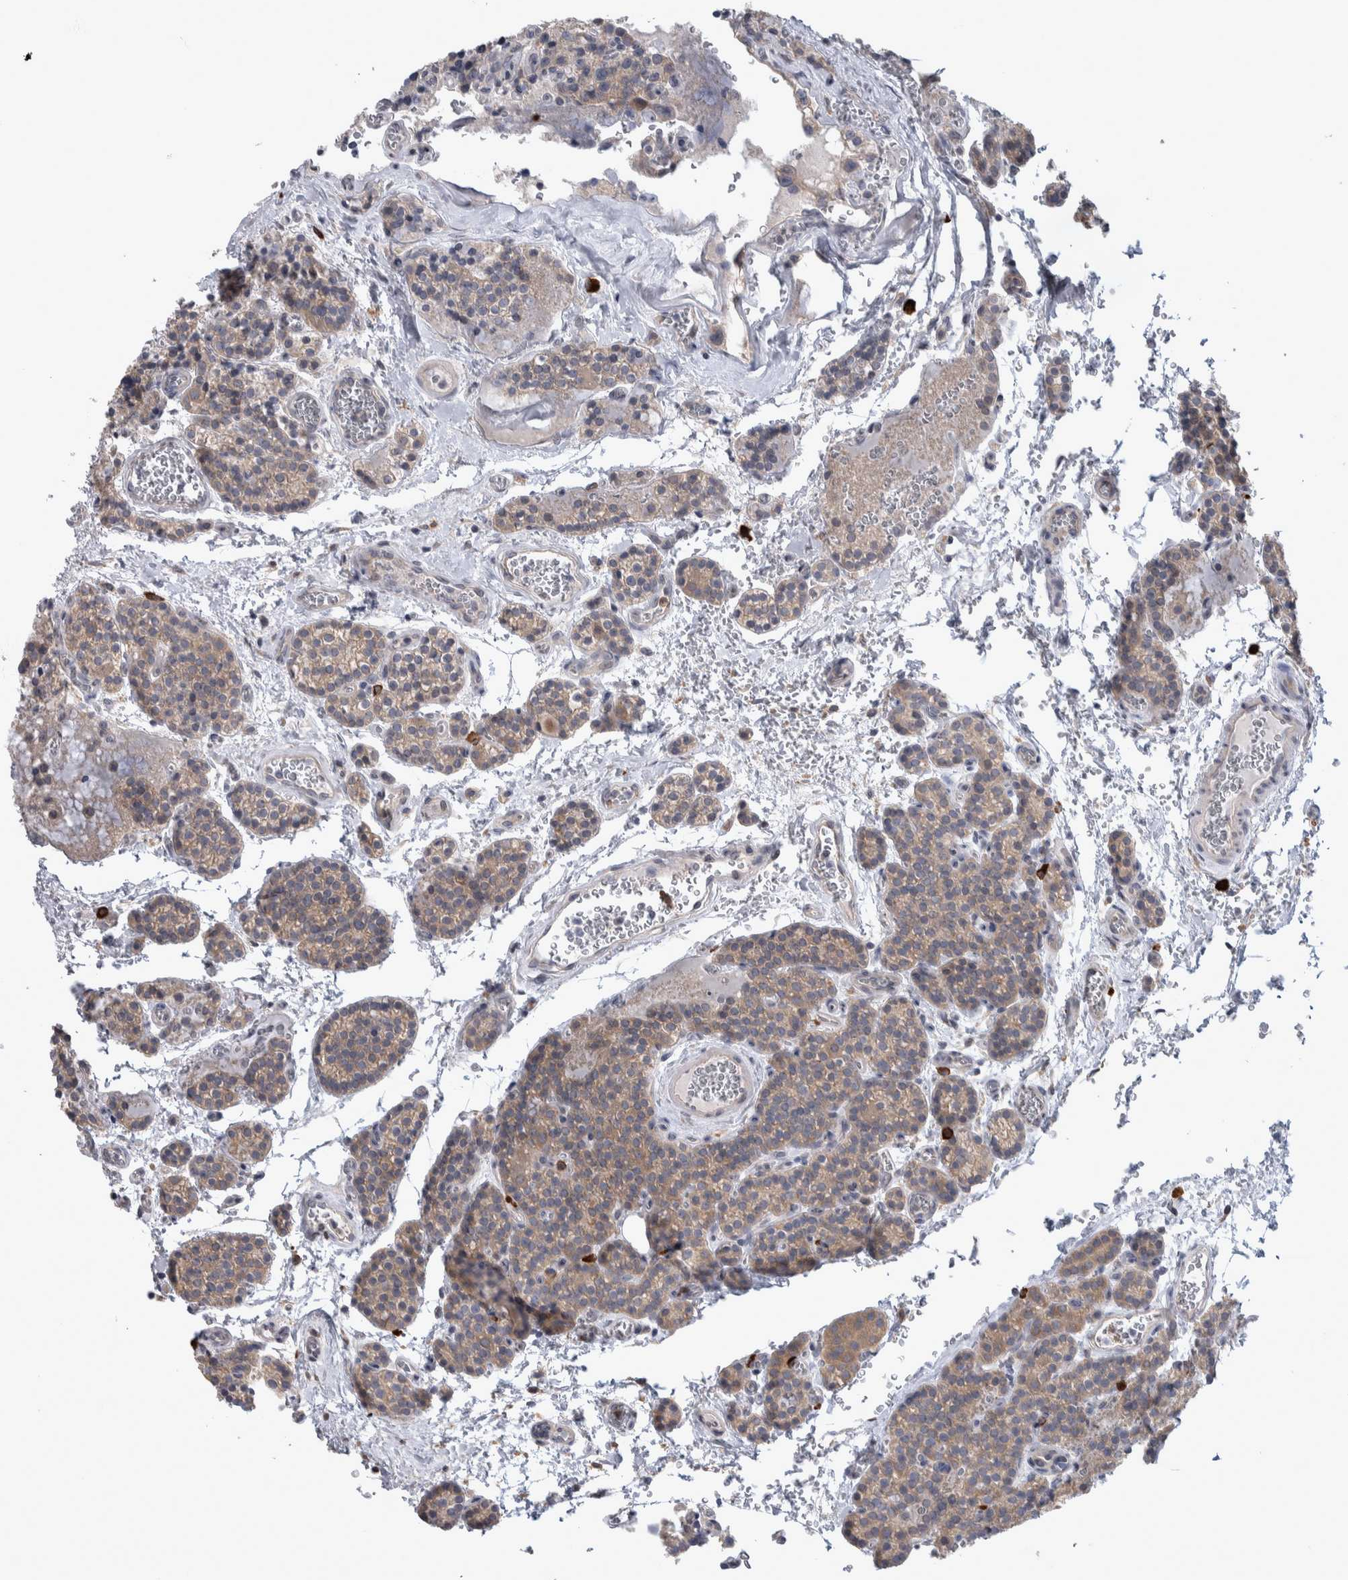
{"staining": {"intensity": "moderate", "quantity": ">75%", "location": "cytoplasmic/membranous"}, "tissue": "parathyroid gland", "cell_type": "Glandular cells", "image_type": "normal", "snomed": [{"axis": "morphology", "description": "Normal tissue, NOS"}, {"axis": "topography", "description": "Parathyroid gland"}], "caption": "Parathyroid gland was stained to show a protein in brown. There is medium levels of moderate cytoplasmic/membranous positivity in about >75% of glandular cells. The protein is shown in brown color, while the nuclei are stained blue.", "gene": "IBTK", "patient": {"sex": "female", "age": 64}}